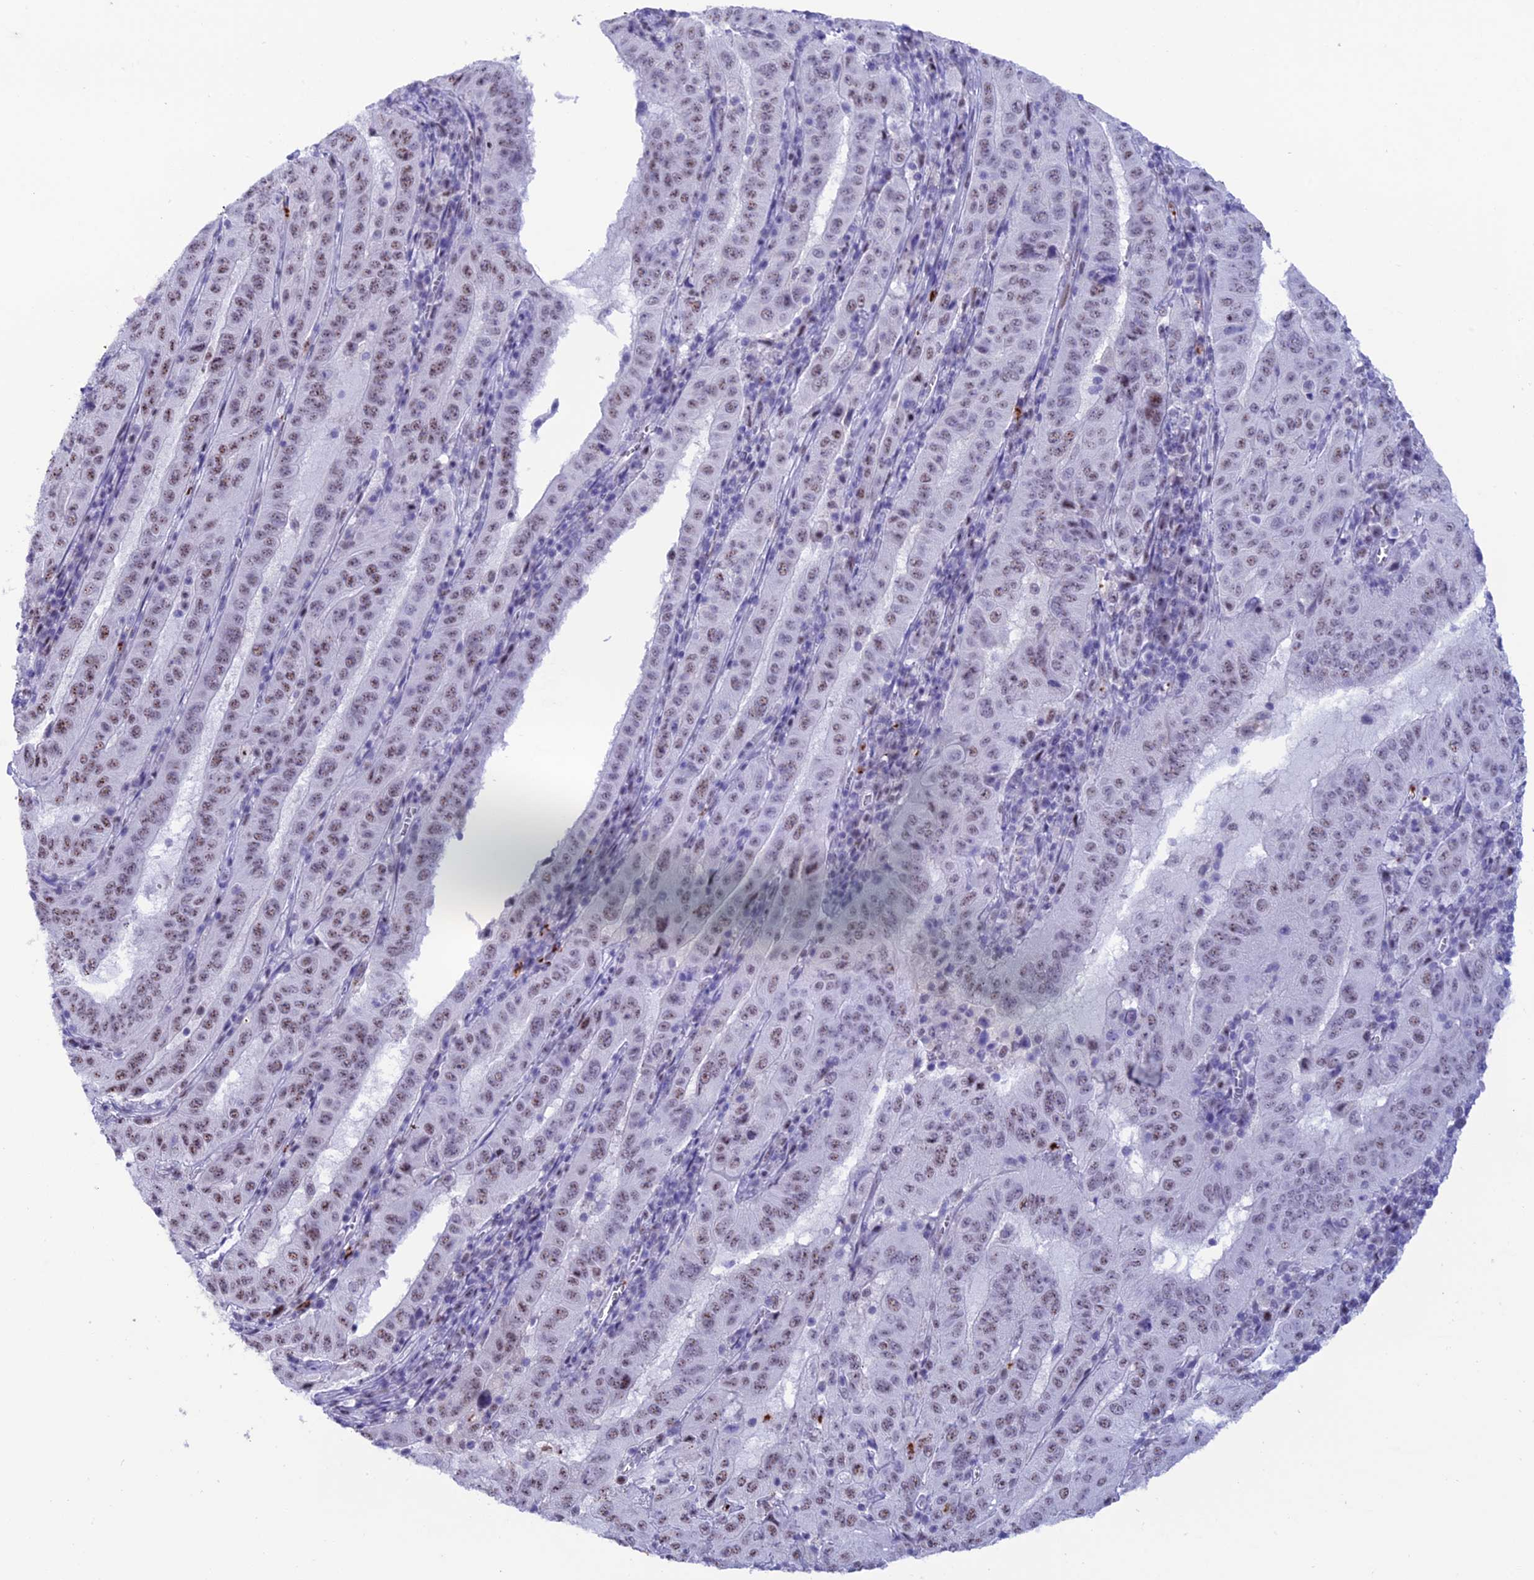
{"staining": {"intensity": "weak", "quantity": ">75%", "location": "nuclear"}, "tissue": "pancreatic cancer", "cell_type": "Tumor cells", "image_type": "cancer", "snomed": [{"axis": "morphology", "description": "Adenocarcinoma, NOS"}, {"axis": "topography", "description": "Pancreas"}], "caption": "DAB (3,3'-diaminobenzidine) immunohistochemical staining of human pancreatic cancer (adenocarcinoma) shows weak nuclear protein positivity in about >75% of tumor cells.", "gene": "MFSD2B", "patient": {"sex": "male", "age": 63}}